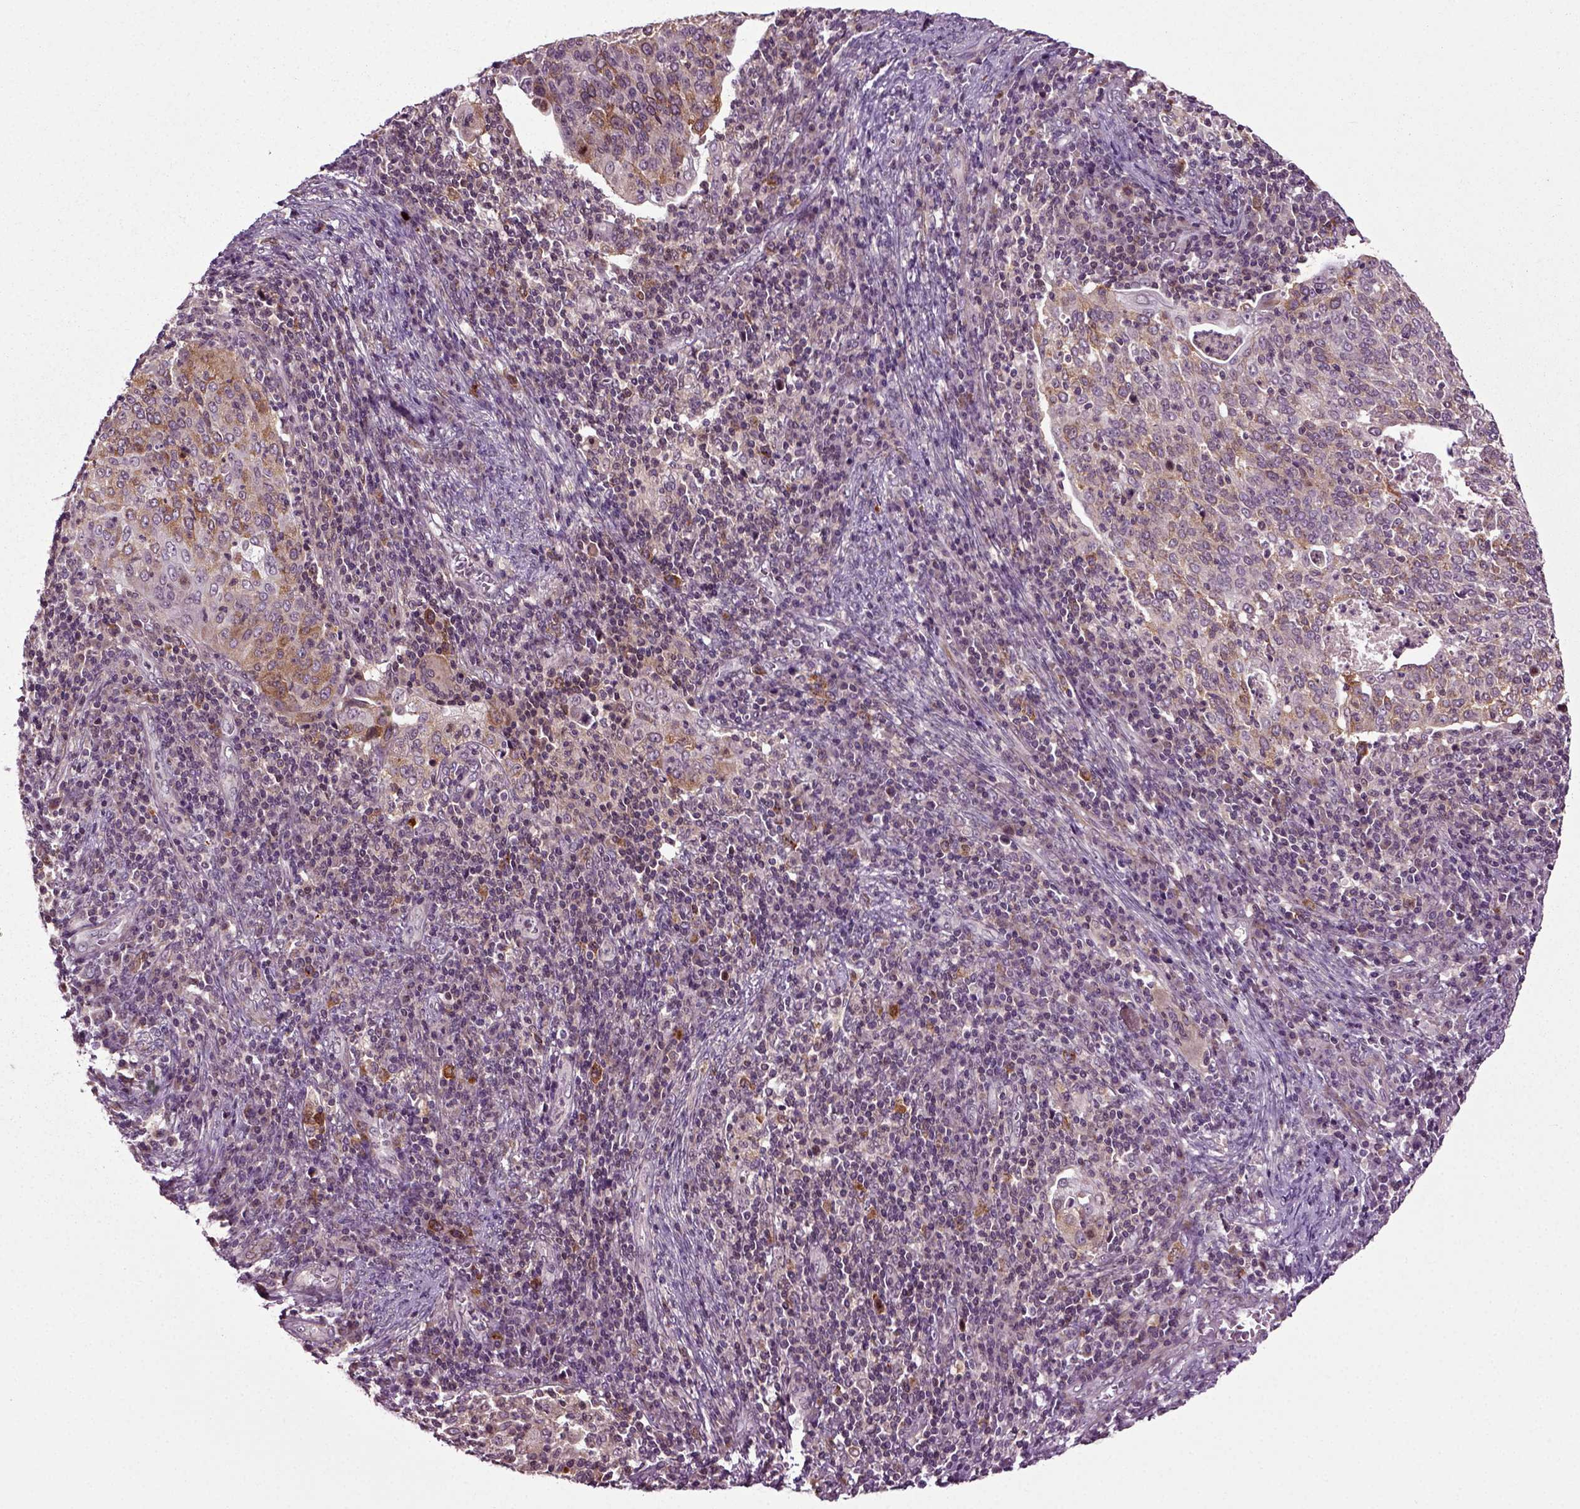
{"staining": {"intensity": "moderate", "quantity": "<25%", "location": "cytoplasmic/membranous"}, "tissue": "cervical cancer", "cell_type": "Tumor cells", "image_type": "cancer", "snomed": [{"axis": "morphology", "description": "Squamous cell carcinoma, NOS"}, {"axis": "topography", "description": "Cervix"}], "caption": "IHC (DAB) staining of human cervical cancer (squamous cell carcinoma) reveals moderate cytoplasmic/membranous protein positivity in approximately <25% of tumor cells.", "gene": "KNSTRN", "patient": {"sex": "female", "age": 39}}